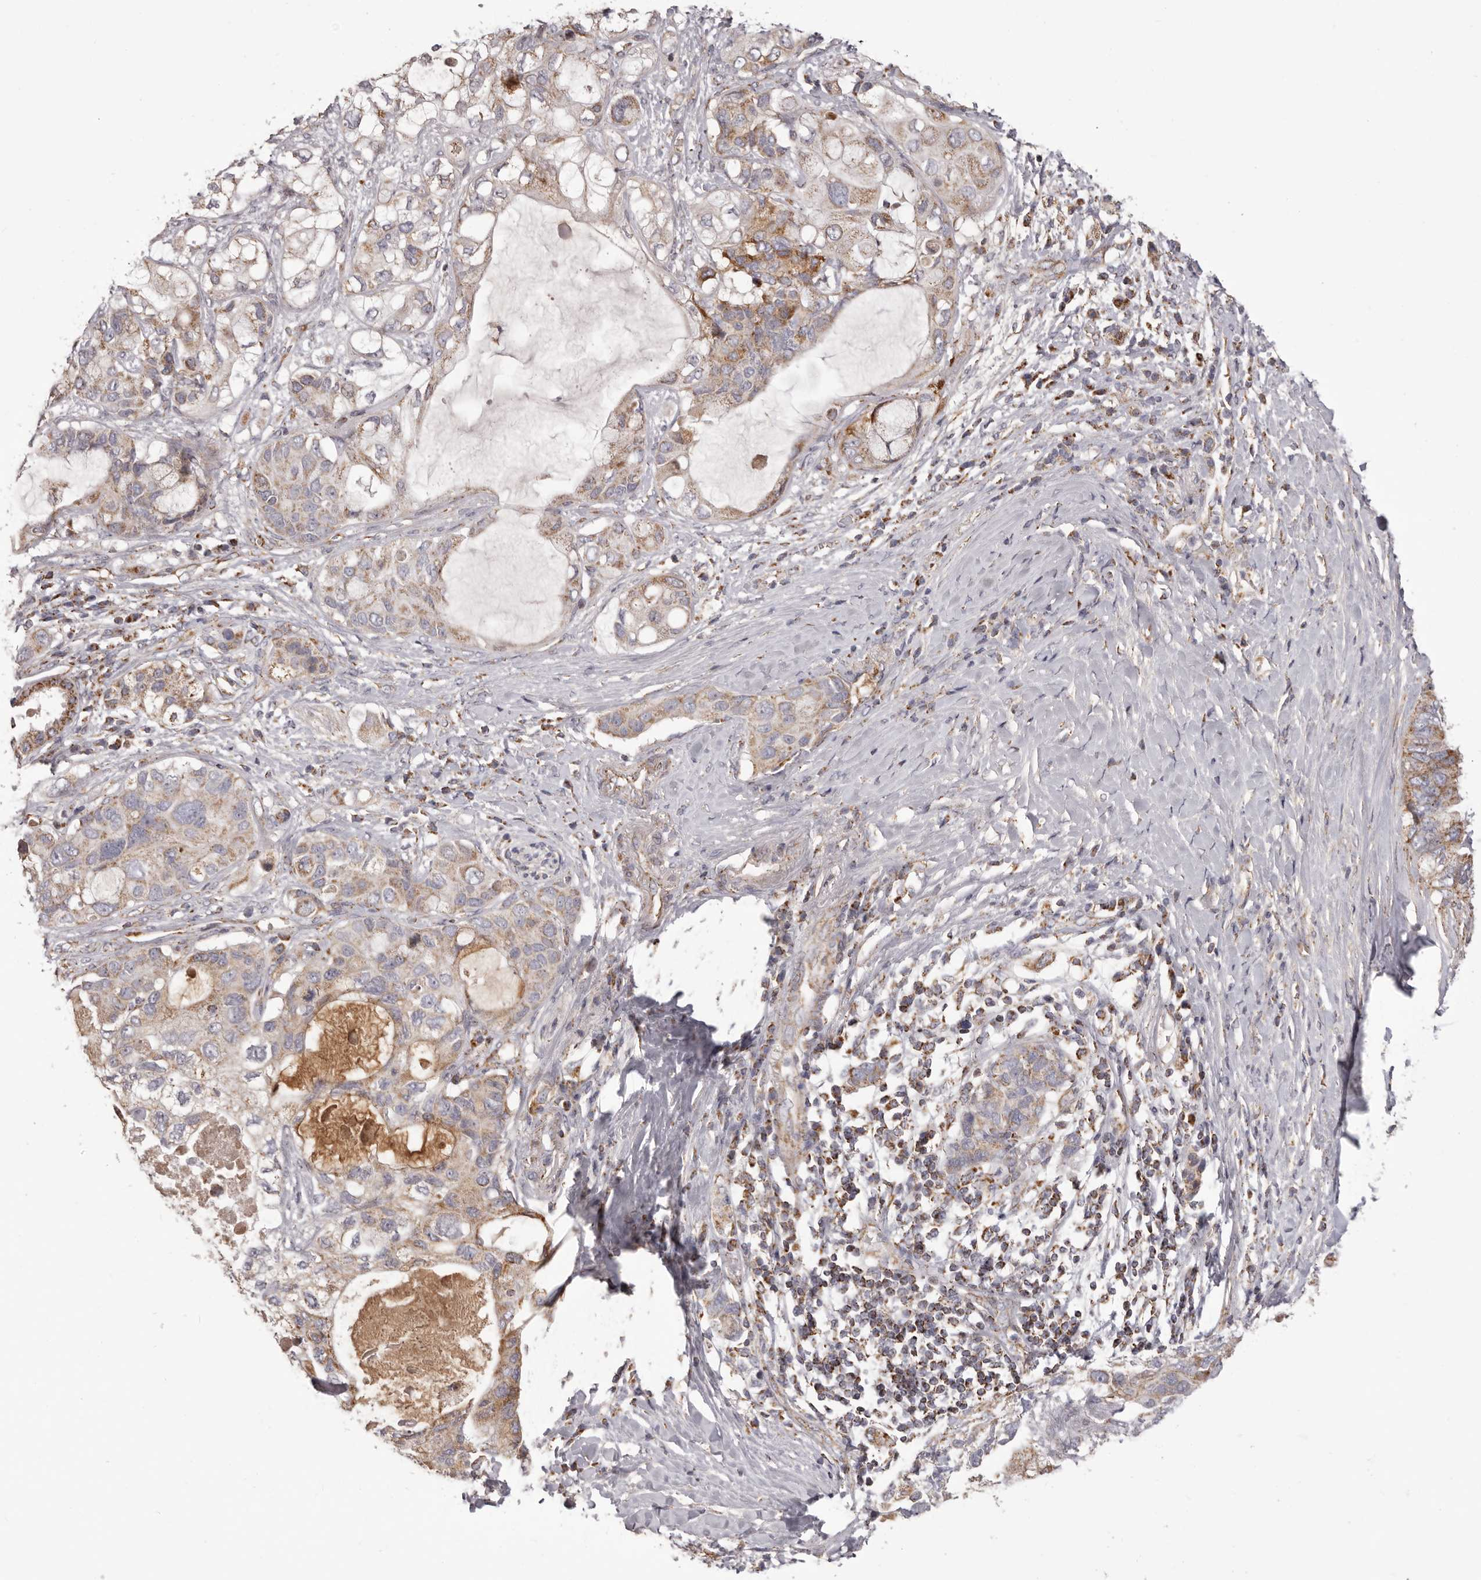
{"staining": {"intensity": "weak", "quantity": ">75%", "location": "cytoplasmic/membranous"}, "tissue": "pancreatic cancer", "cell_type": "Tumor cells", "image_type": "cancer", "snomed": [{"axis": "morphology", "description": "Adenocarcinoma, NOS"}, {"axis": "topography", "description": "Pancreas"}], "caption": "Protein expression analysis of human pancreatic cancer reveals weak cytoplasmic/membranous expression in about >75% of tumor cells.", "gene": "CHRM2", "patient": {"sex": "female", "age": 56}}